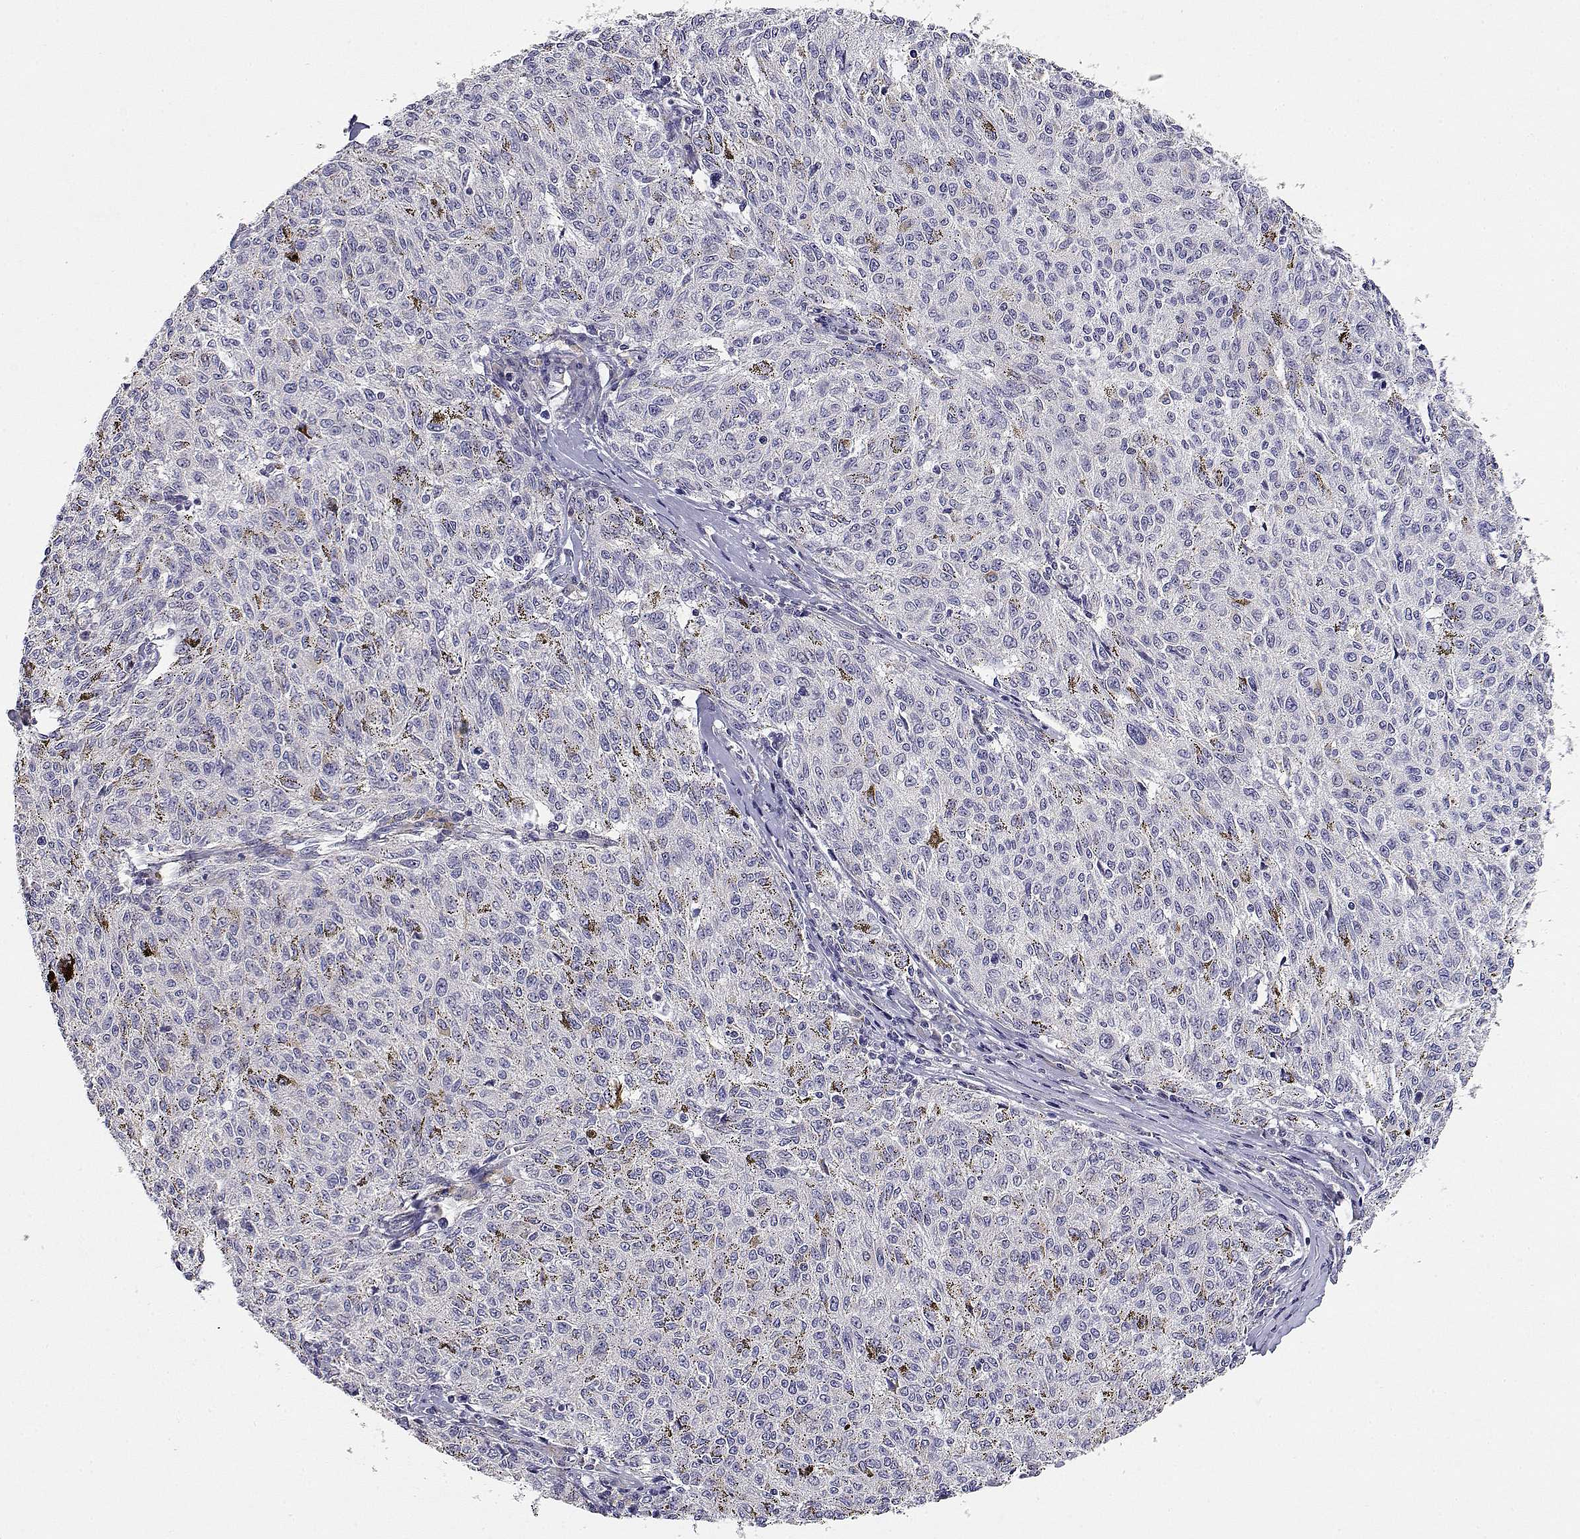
{"staining": {"intensity": "negative", "quantity": "none", "location": "none"}, "tissue": "melanoma", "cell_type": "Tumor cells", "image_type": "cancer", "snomed": [{"axis": "morphology", "description": "Malignant melanoma, NOS"}, {"axis": "topography", "description": "Skin"}], "caption": "Protein analysis of melanoma shows no significant staining in tumor cells.", "gene": "ADA", "patient": {"sex": "female", "age": 72}}